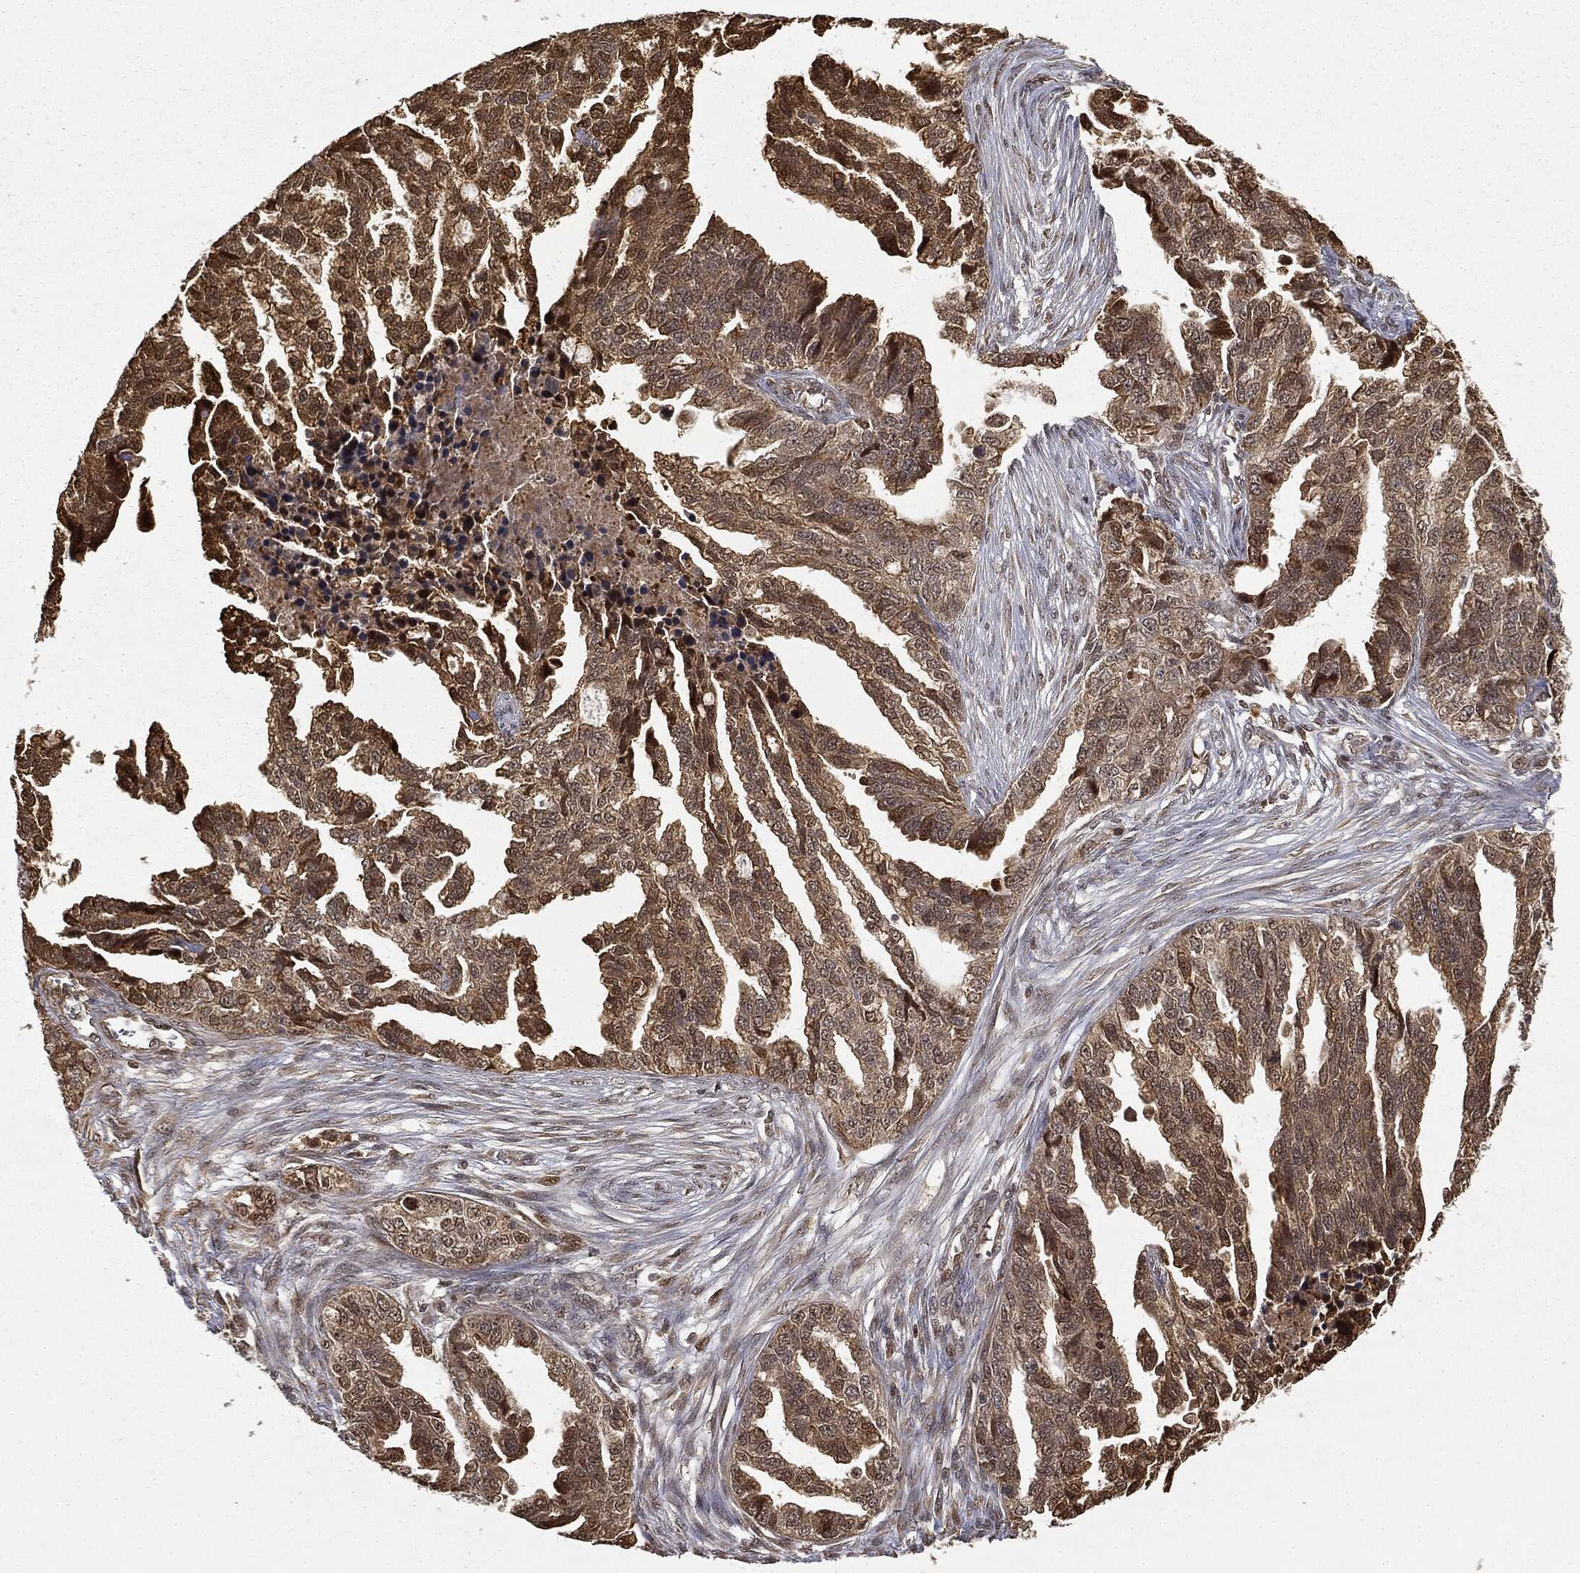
{"staining": {"intensity": "moderate", "quantity": ">75%", "location": "cytoplasmic/membranous"}, "tissue": "ovarian cancer", "cell_type": "Tumor cells", "image_type": "cancer", "snomed": [{"axis": "morphology", "description": "Cystadenocarcinoma, serous, NOS"}, {"axis": "topography", "description": "Ovary"}], "caption": "Immunohistochemistry of human ovarian cancer (serous cystadenocarcinoma) reveals medium levels of moderate cytoplasmic/membranous staining in about >75% of tumor cells.", "gene": "ZNHIT6", "patient": {"sex": "female", "age": 51}}